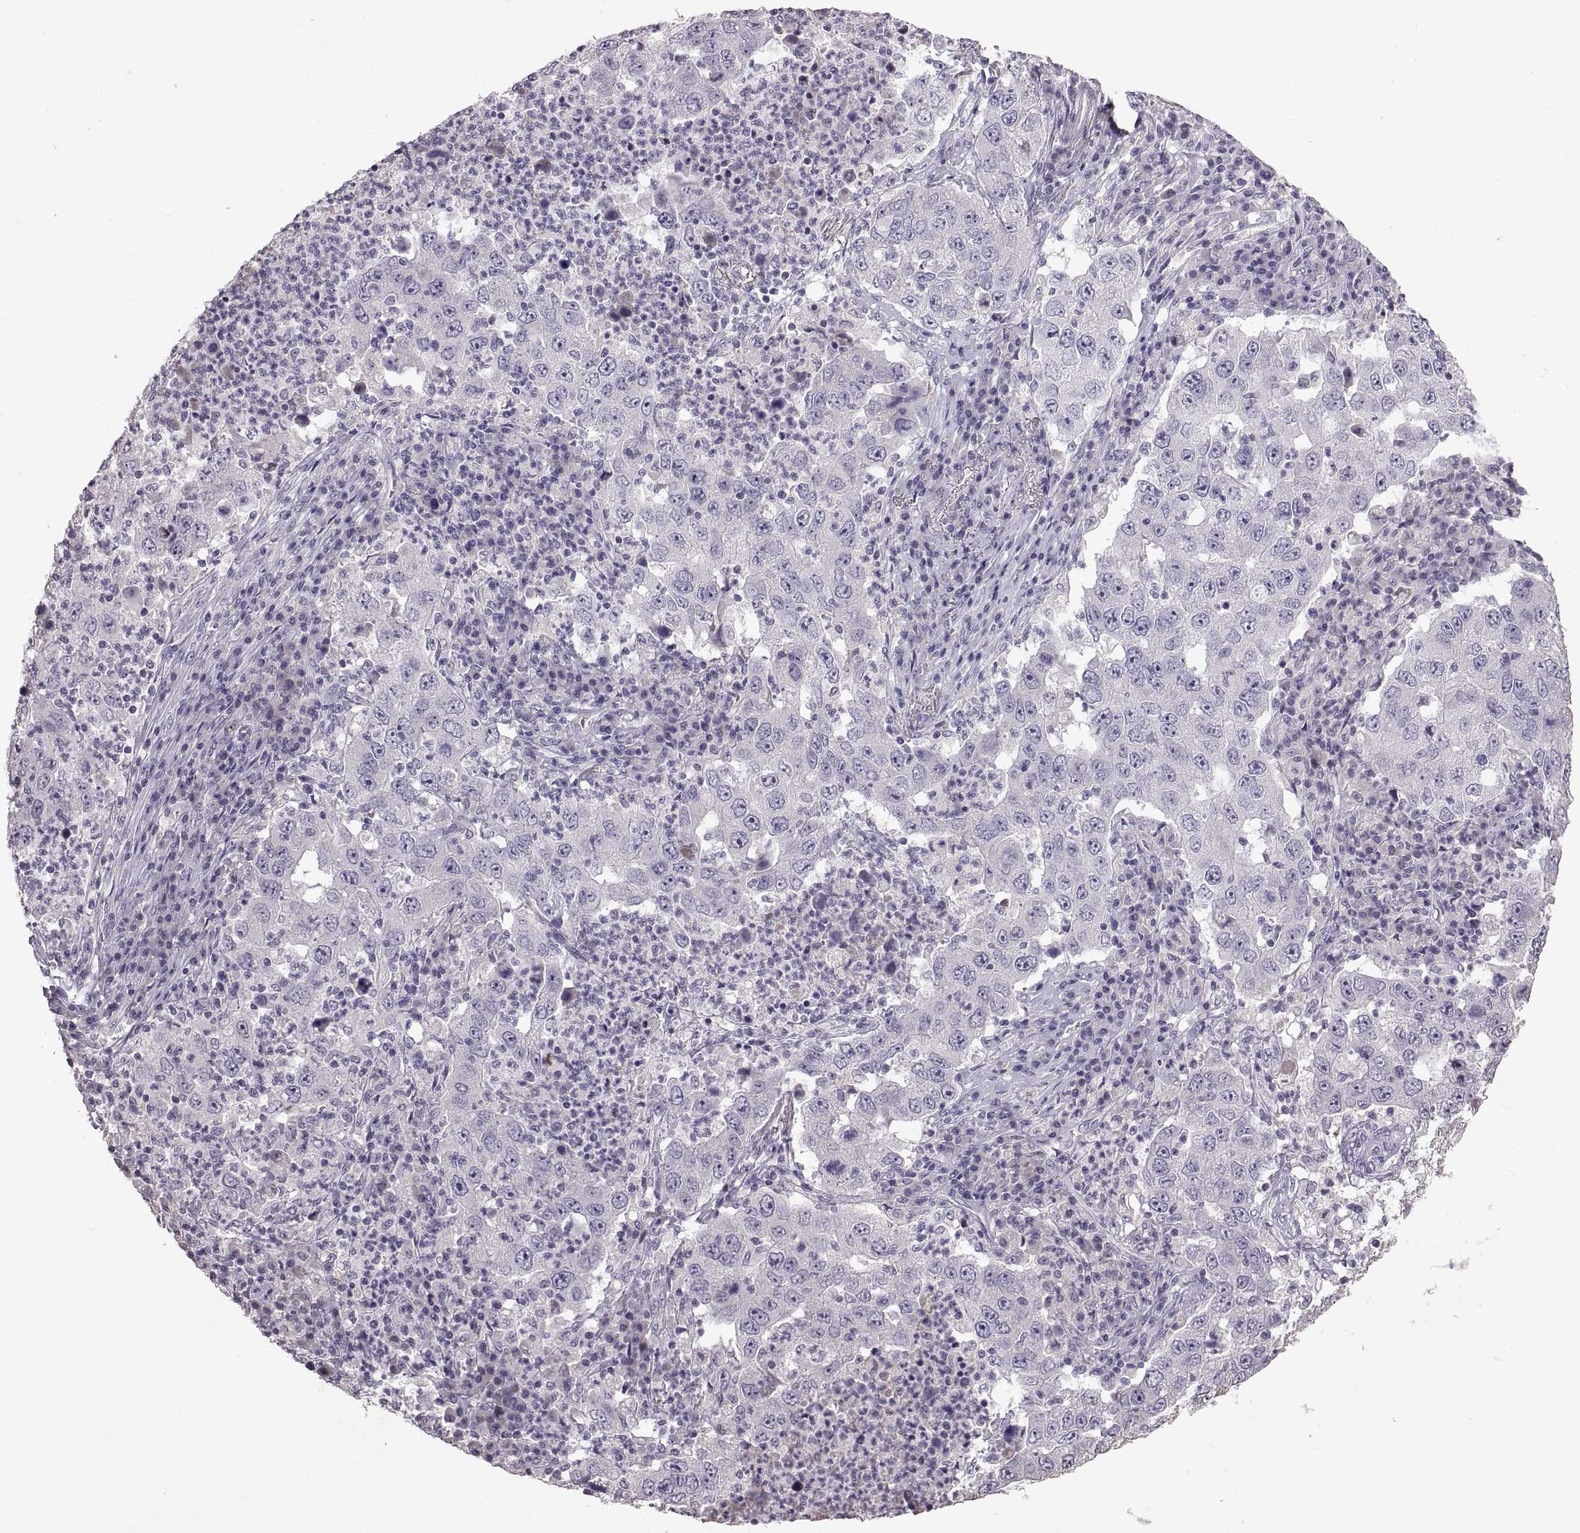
{"staining": {"intensity": "negative", "quantity": "none", "location": "none"}, "tissue": "lung cancer", "cell_type": "Tumor cells", "image_type": "cancer", "snomed": [{"axis": "morphology", "description": "Adenocarcinoma, NOS"}, {"axis": "topography", "description": "Lung"}], "caption": "Tumor cells show no significant expression in lung cancer (adenocarcinoma).", "gene": "DEFB136", "patient": {"sex": "male", "age": 73}}